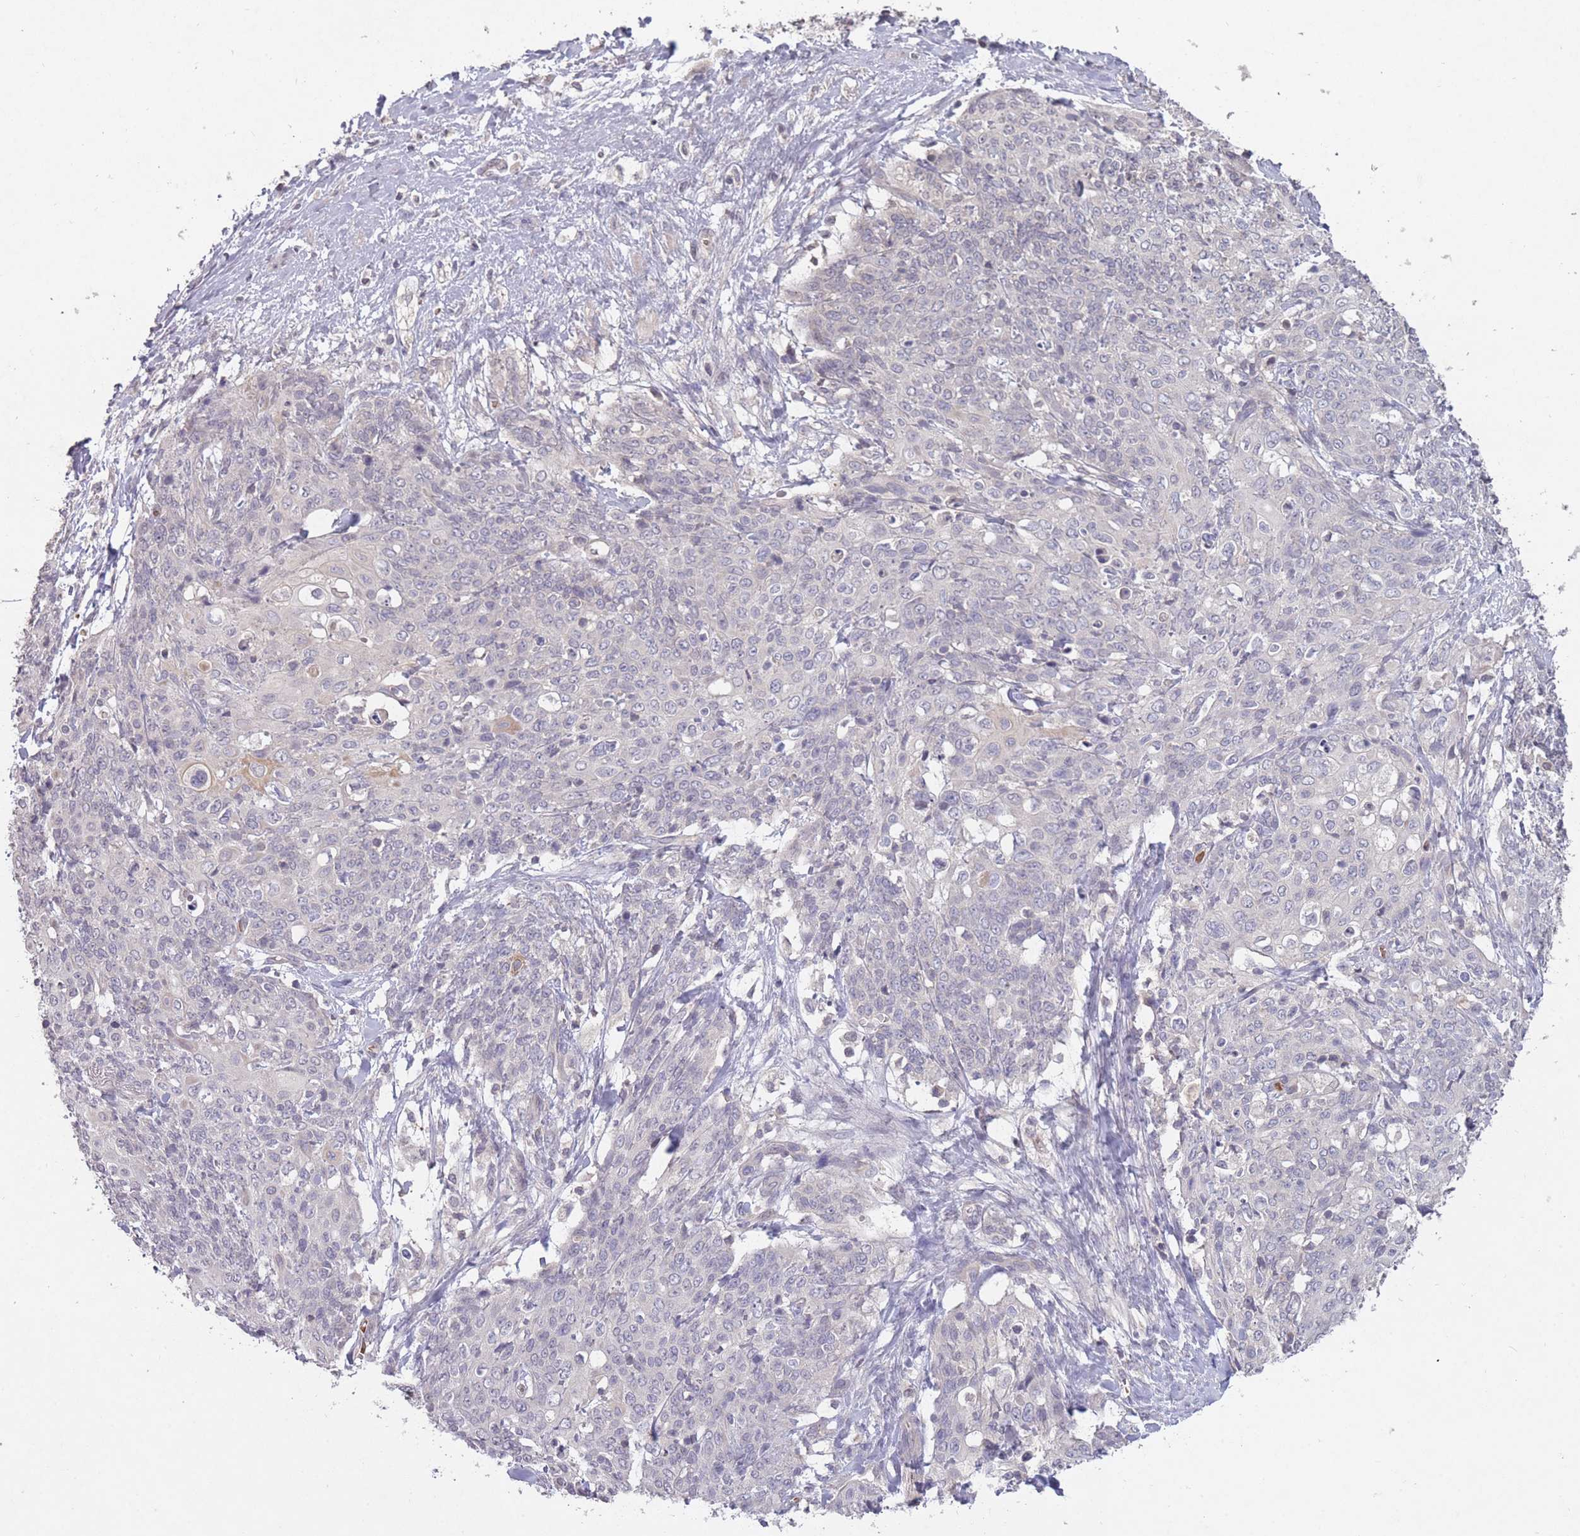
{"staining": {"intensity": "negative", "quantity": "none", "location": "none"}, "tissue": "skin cancer", "cell_type": "Tumor cells", "image_type": "cancer", "snomed": [{"axis": "morphology", "description": "Squamous cell carcinoma, NOS"}, {"axis": "topography", "description": "Skin"}, {"axis": "topography", "description": "Vulva"}], "caption": "Immunohistochemistry of human skin squamous cell carcinoma demonstrates no expression in tumor cells. (Immunohistochemistry (ihc), brightfield microscopy, high magnification).", "gene": "ADCYAP1R1", "patient": {"sex": "female", "age": 85}}